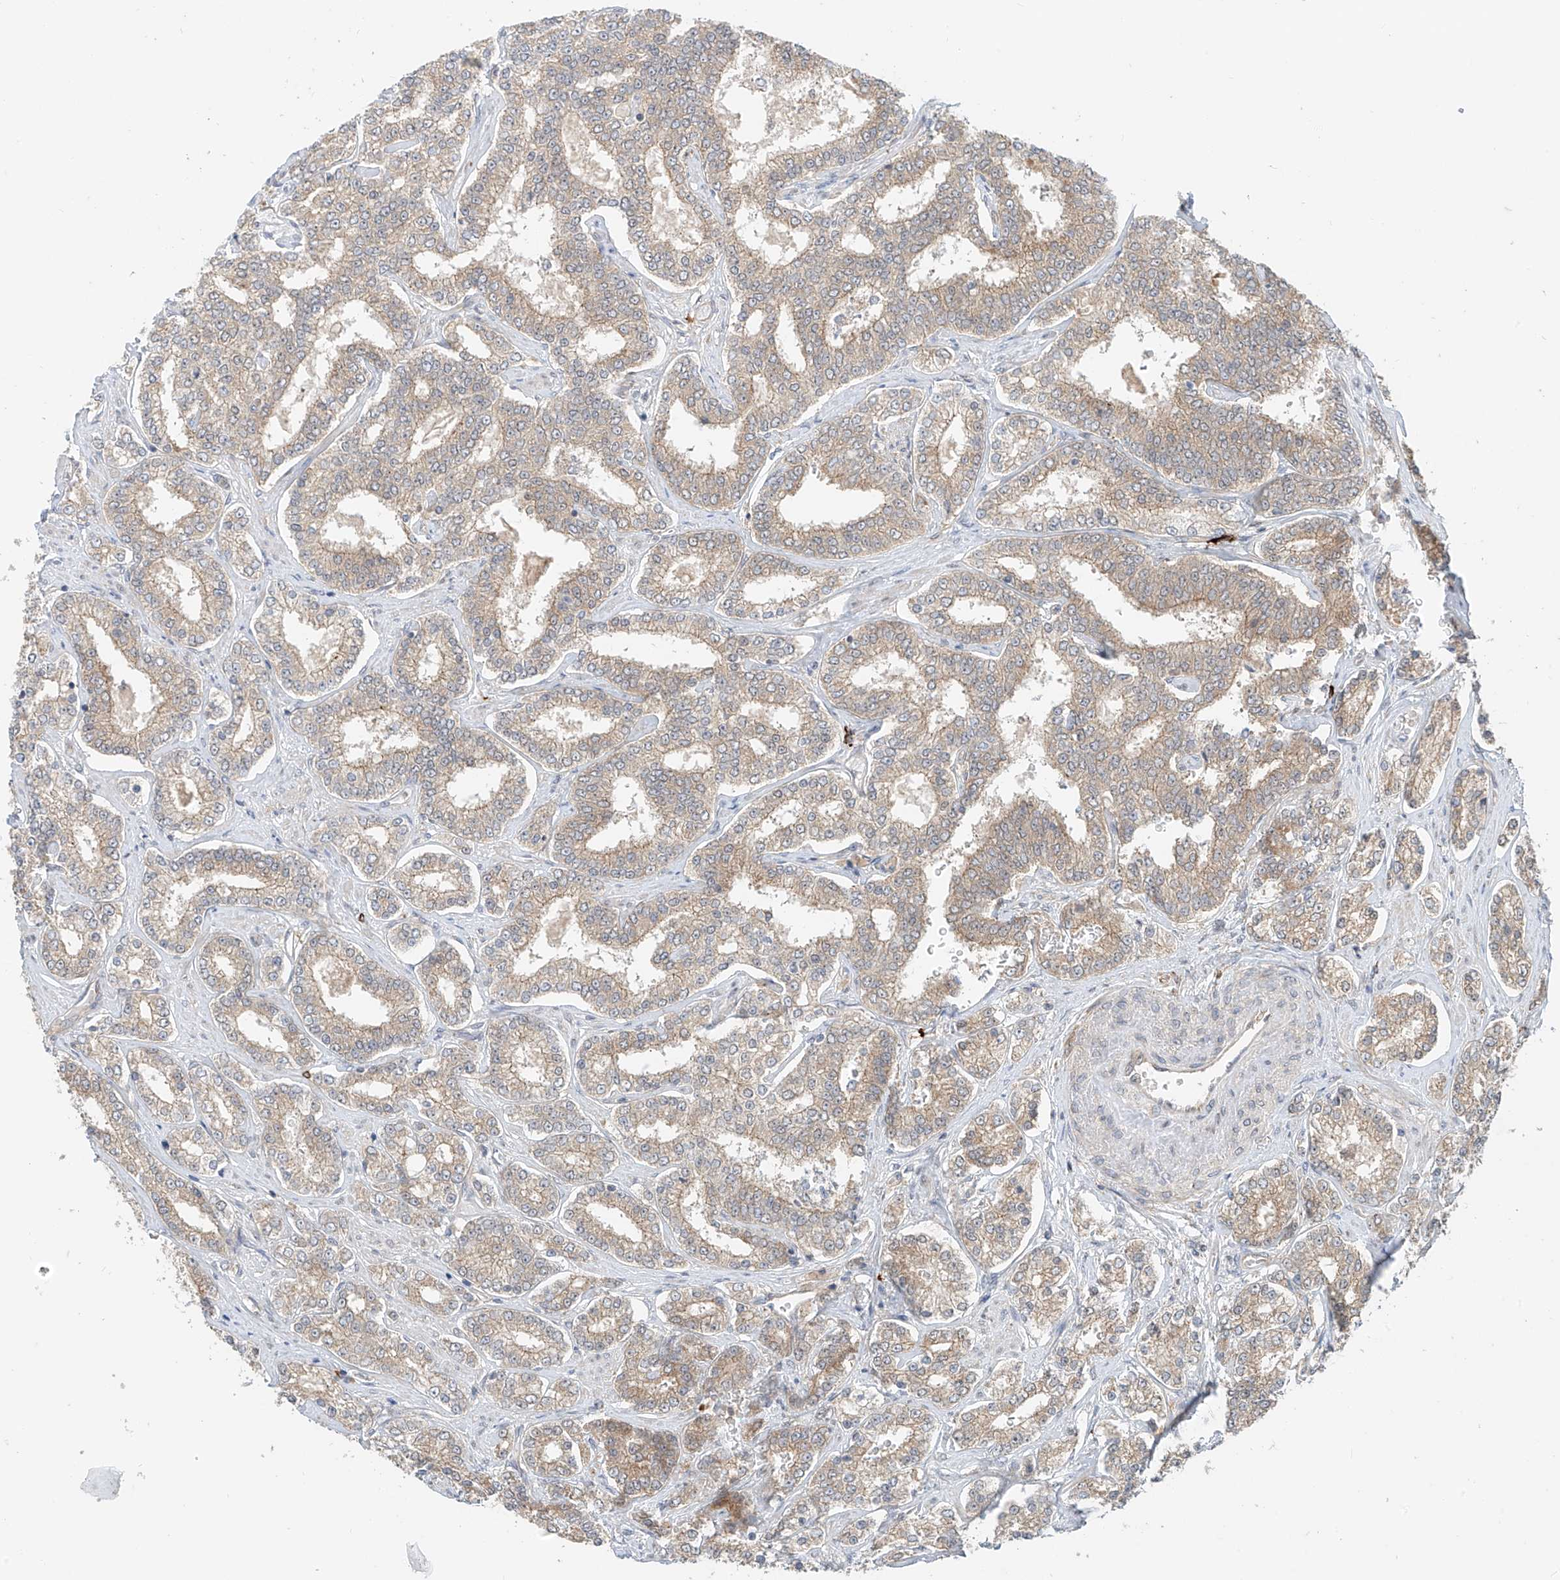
{"staining": {"intensity": "weak", "quantity": ">75%", "location": "cytoplasmic/membranous"}, "tissue": "prostate cancer", "cell_type": "Tumor cells", "image_type": "cancer", "snomed": [{"axis": "morphology", "description": "Normal tissue, NOS"}, {"axis": "morphology", "description": "Adenocarcinoma, High grade"}, {"axis": "topography", "description": "Prostate"}], "caption": "Tumor cells demonstrate low levels of weak cytoplasmic/membranous positivity in approximately >75% of cells in prostate cancer. Ihc stains the protein in brown and the nuclei are stained blue.", "gene": "MTUS2", "patient": {"sex": "male", "age": 83}}